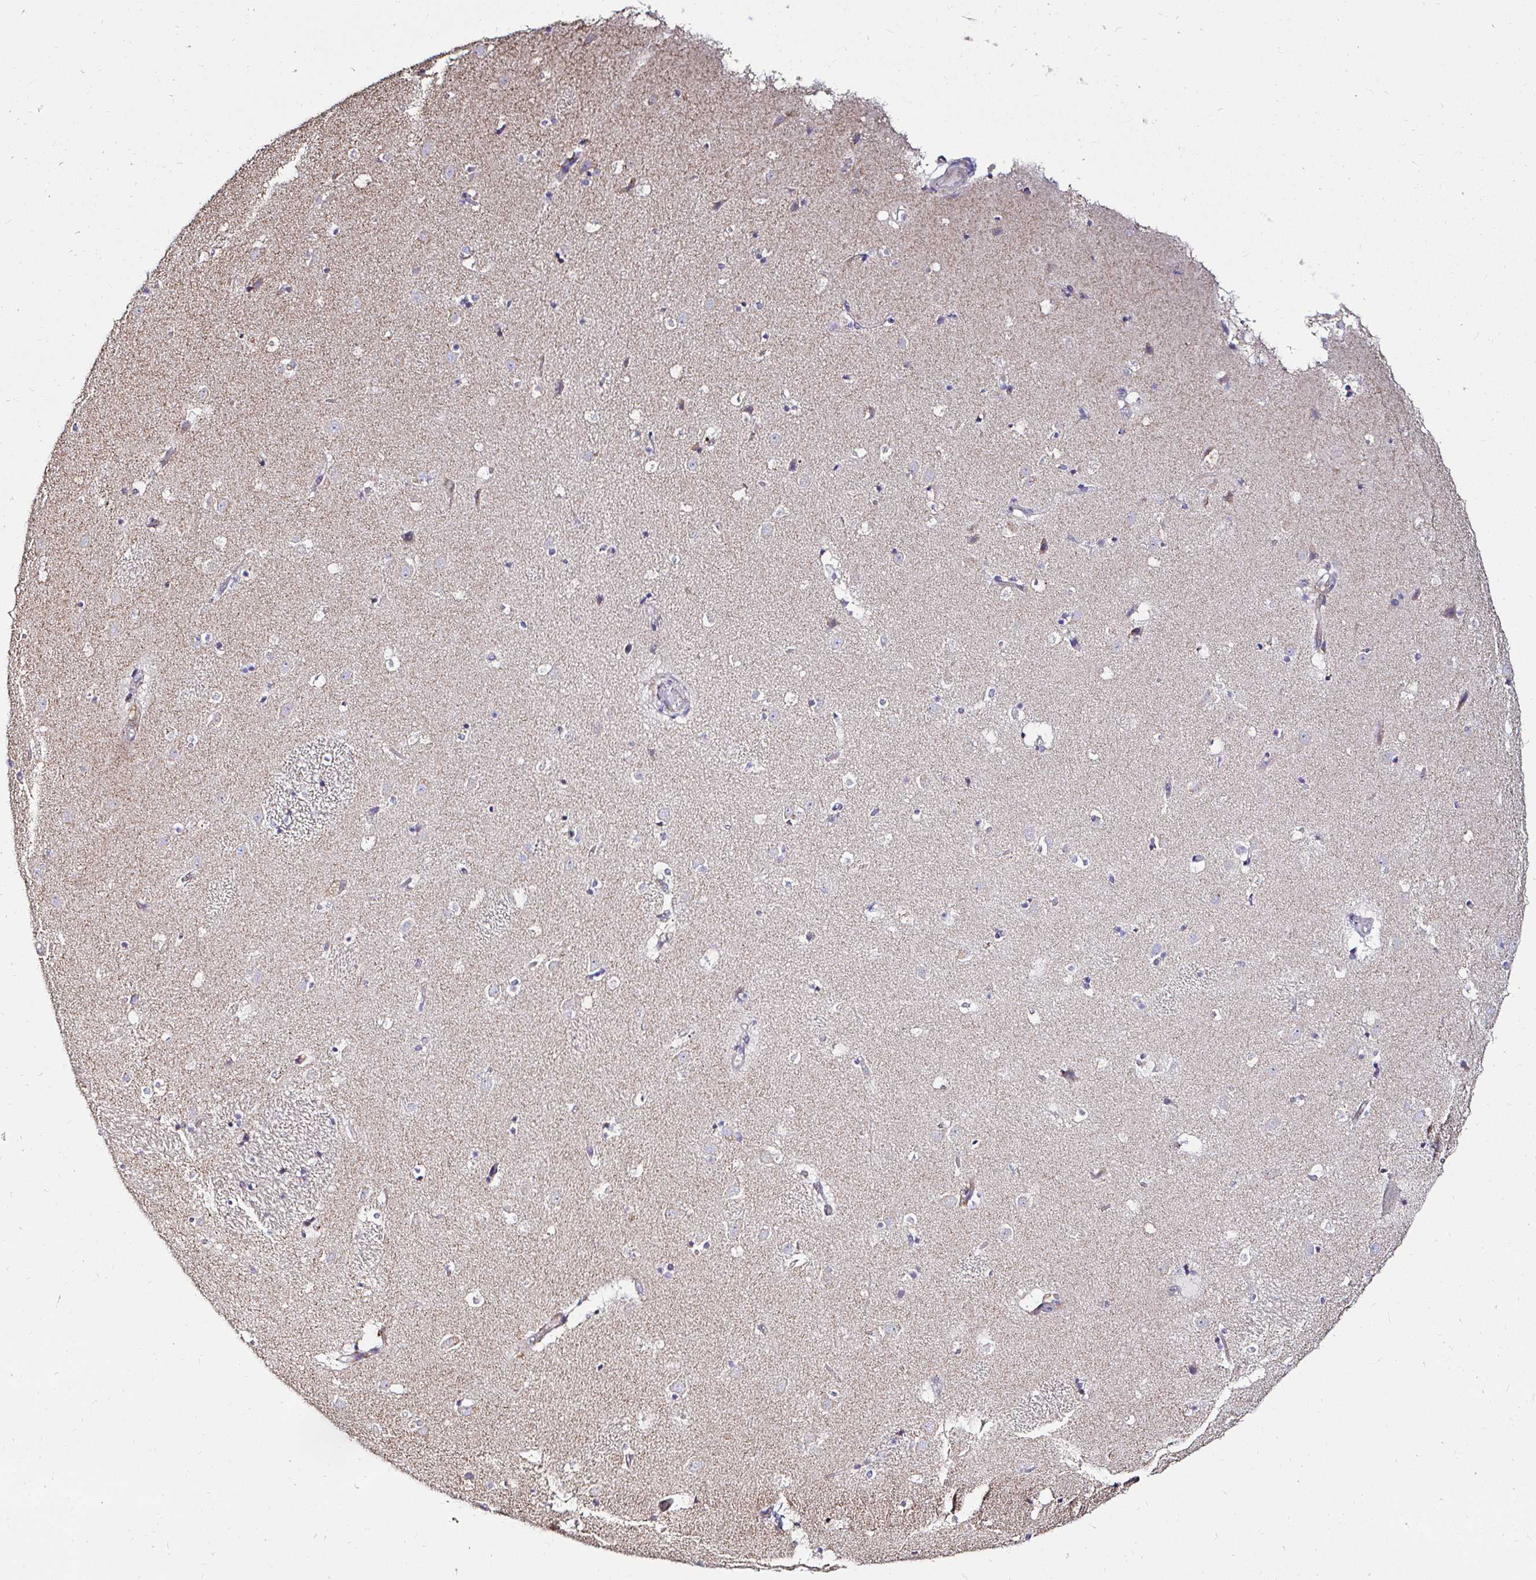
{"staining": {"intensity": "negative", "quantity": "none", "location": "none"}, "tissue": "caudate", "cell_type": "Glial cells", "image_type": "normal", "snomed": [{"axis": "morphology", "description": "Normal tissue, NOS"}, {"axis": "topography", "description": "Lateral ventricle wall"}], "caption": "This image is of unremarkable caudate stained with immunohistochemistry (IHC) to label a protein in brown with the nuclei are counter-stained blue. There is no expression in glial cells. (Stains: DAB (3,3'-diaminobenzidine) immunohistochemistry with hematoxylin counter stain, Microscopy: brightfield microscopy at high magnification).", "gene": "GALNS", "patient": {"sex": "male", "age": 37}}